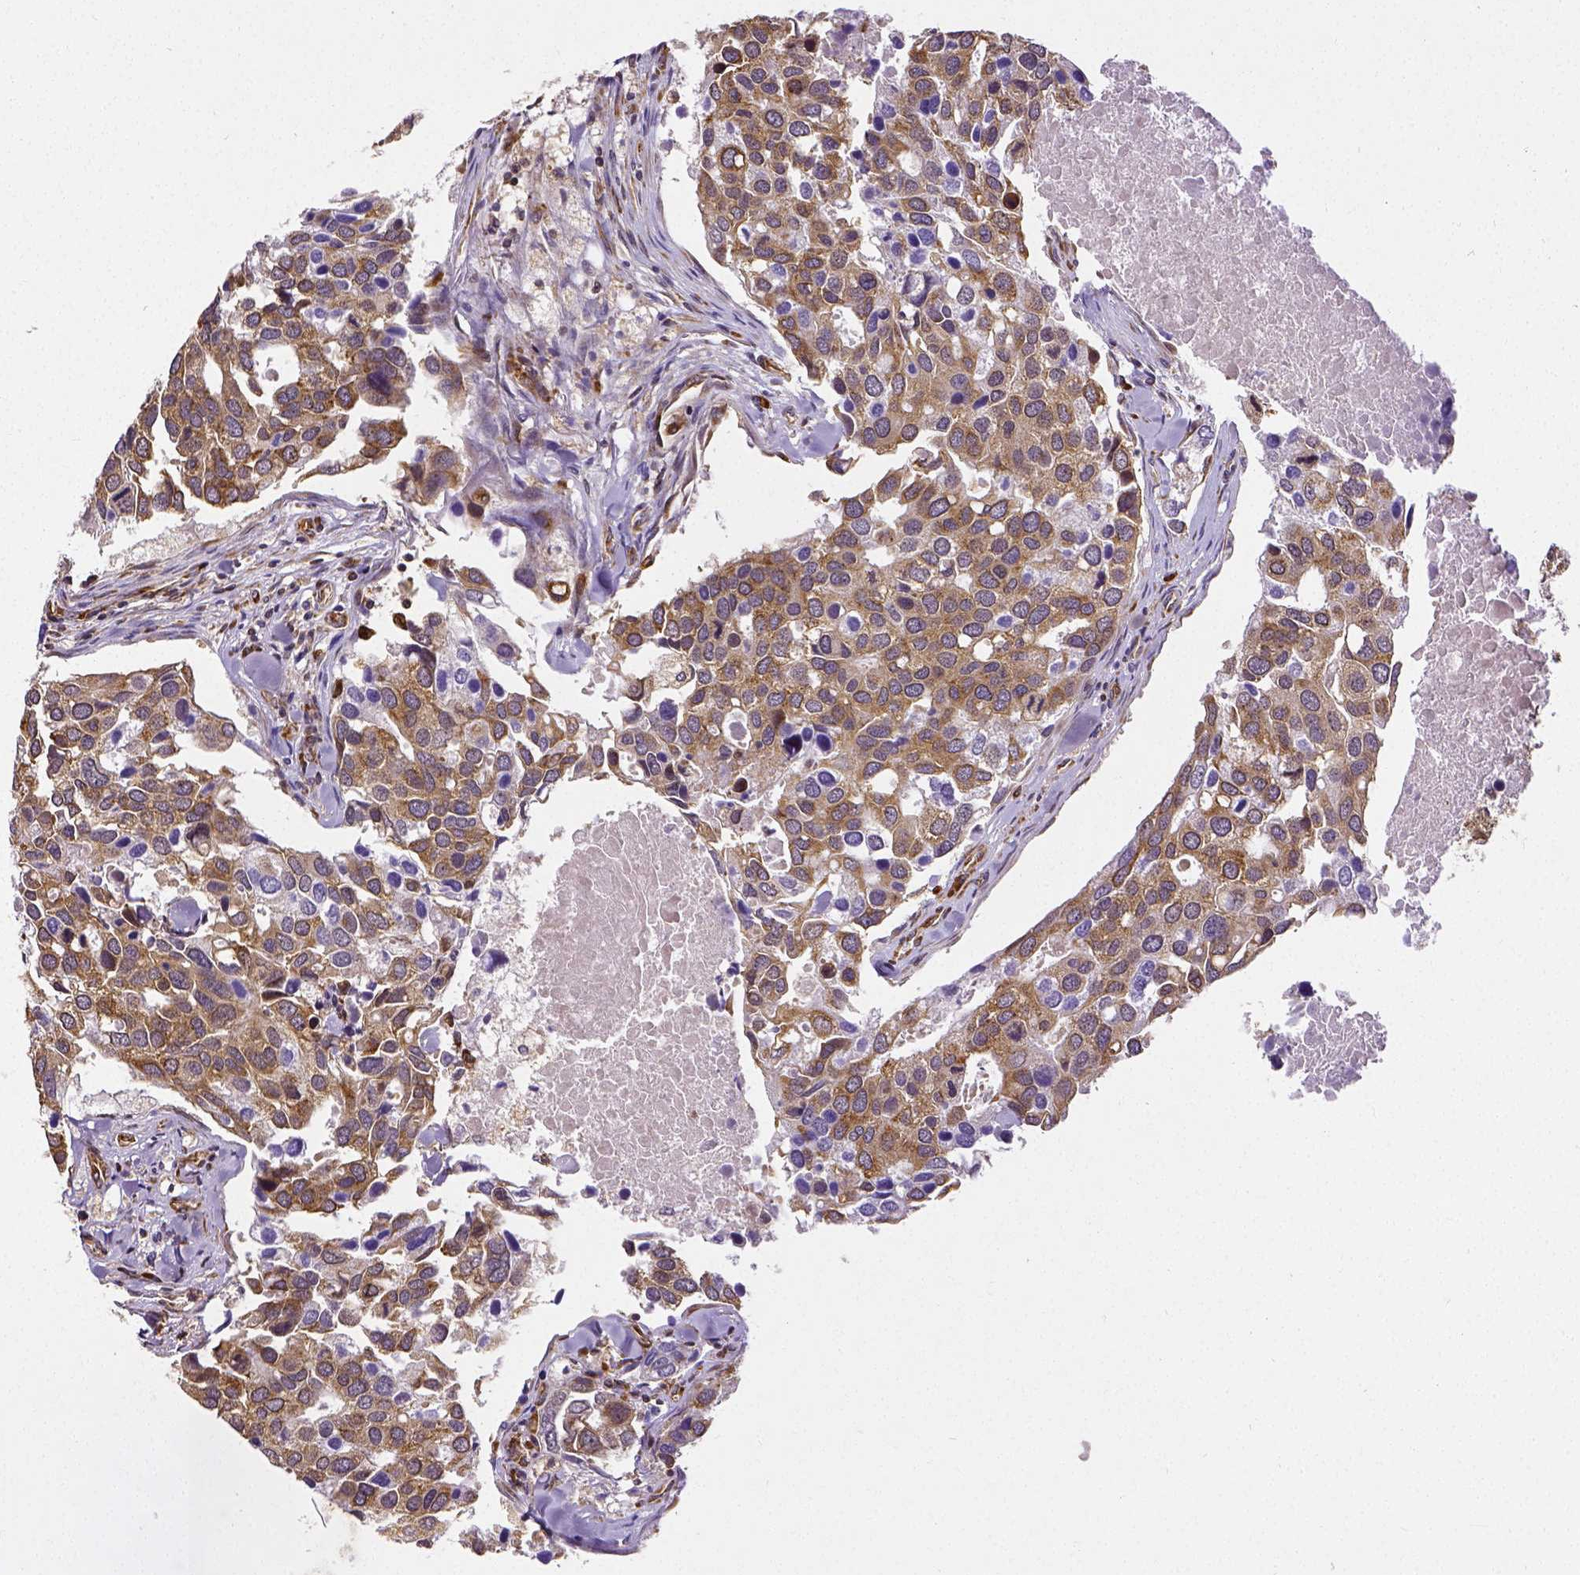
{"staining": {"intensity": "moderate", "quantity": ">75%", "location": "cytoplasmic/membranous"}, "tissue": "breast cancer", "cell_type": "Tumor cells", "image_type": "cancer", "snomed": [{"axis": "morphology", "description": "Duct carcinoma"}, {"axis": "topography", "description": "Breast"}], "caption": "Moderate cytoplasmic/membranous protein expression is seen in approximately >75% of tumor cells in breast cancer (infiltrating ductal carcinoma).", "gene": "MTDH", "patient": {"sex": "female", "age": 83}}